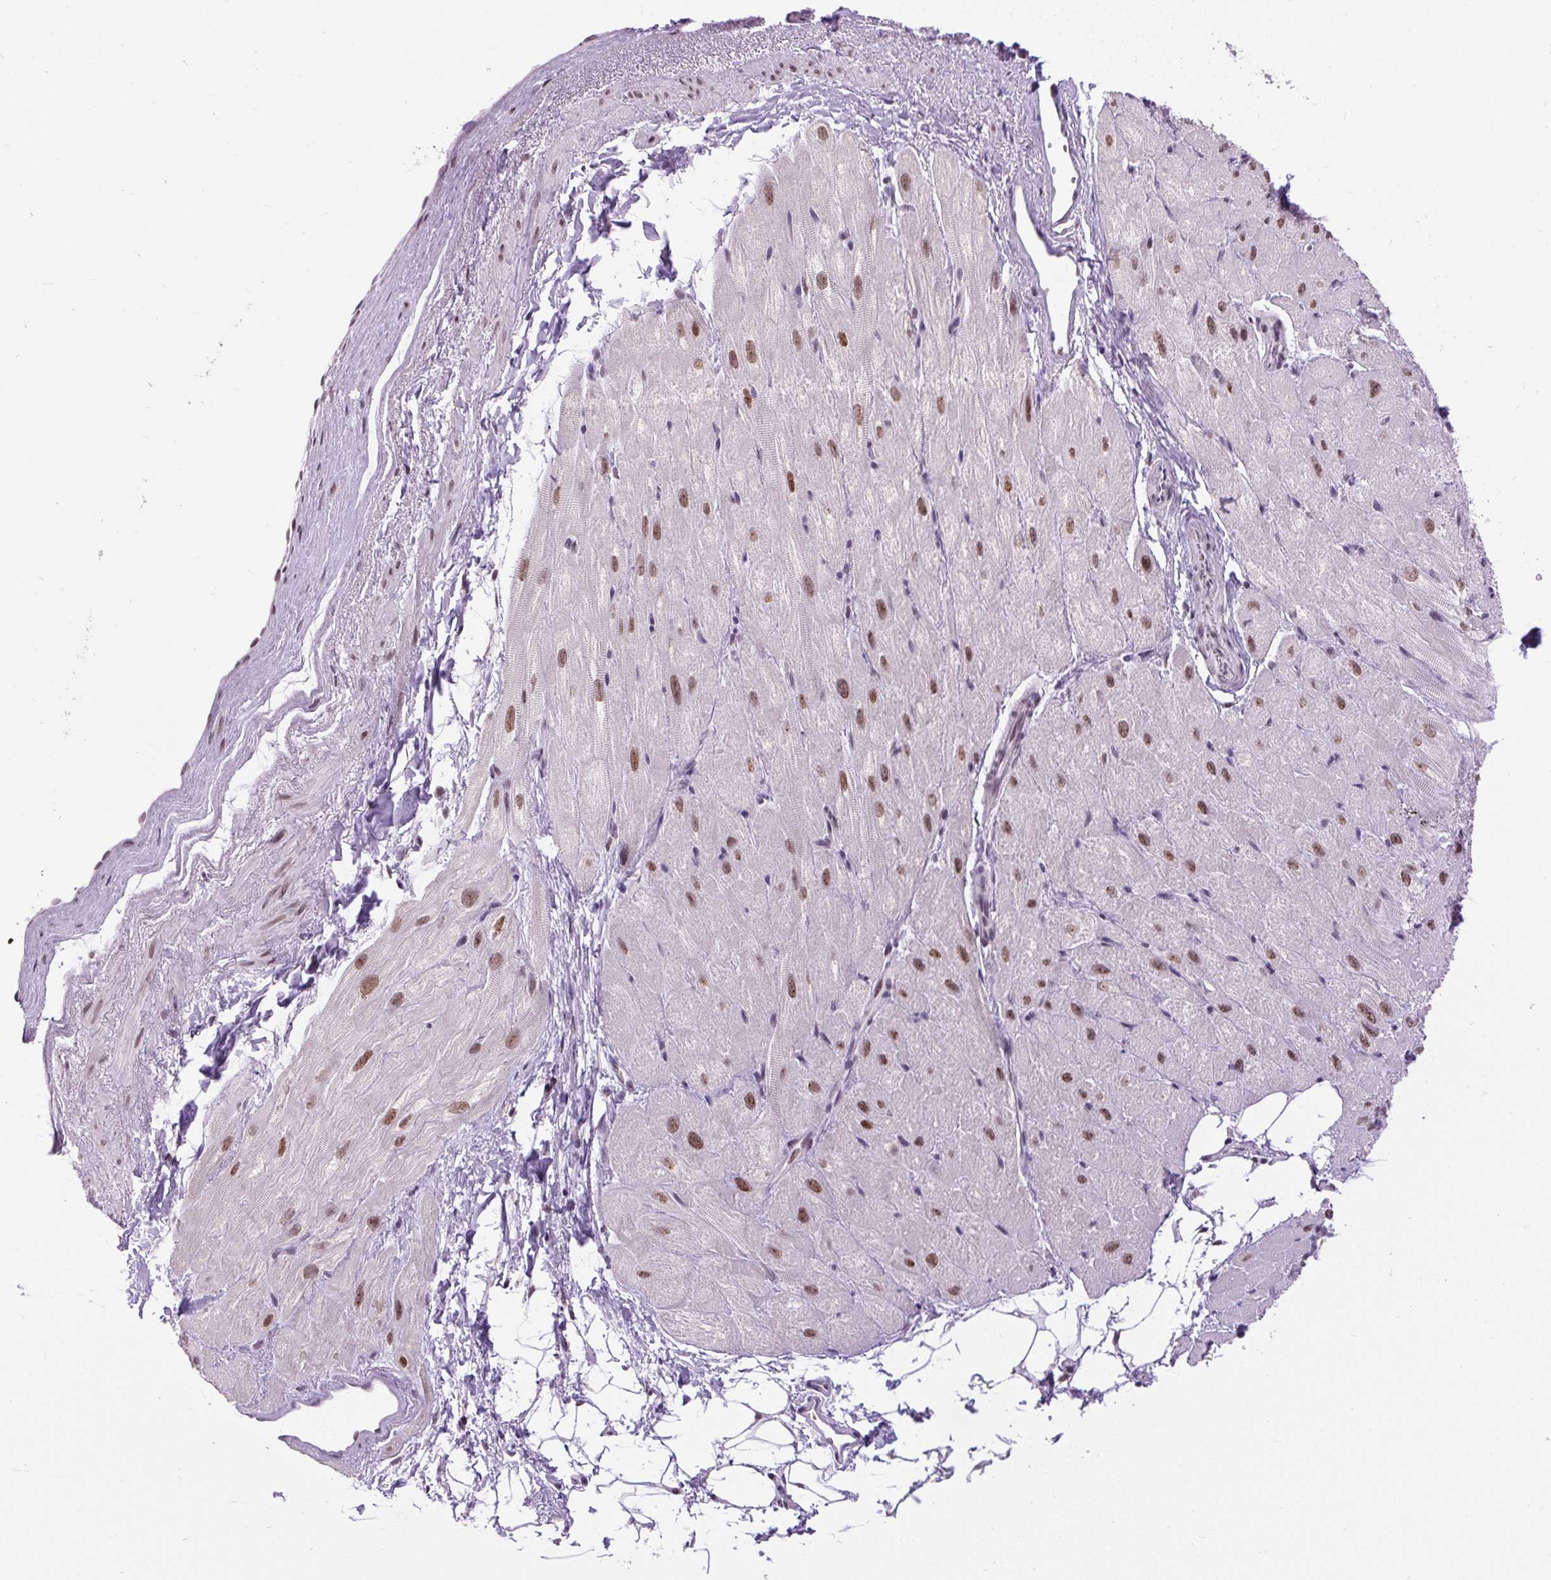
{"staining": {"intensity": "moderate", "quantity": "25%-75%", "location": "nuclear"}, "tissue": "heart muscle", "cell_type": "Cardiomyocytes", "image_type": "normal", "snomed": [{"axis": "morphology", "description": "Normal tissue, NOS"}, {"axis": "topography", "description": "Heart"}], "caption": "Moderate nuclear positivity for a protein is identified in approximately 25%-75% of cardiomyocytes of benign heart muscle using immunohistochemistry (IHC).", "gene": "ZNF672", "patient": {"sex": "male", "age": 62}}